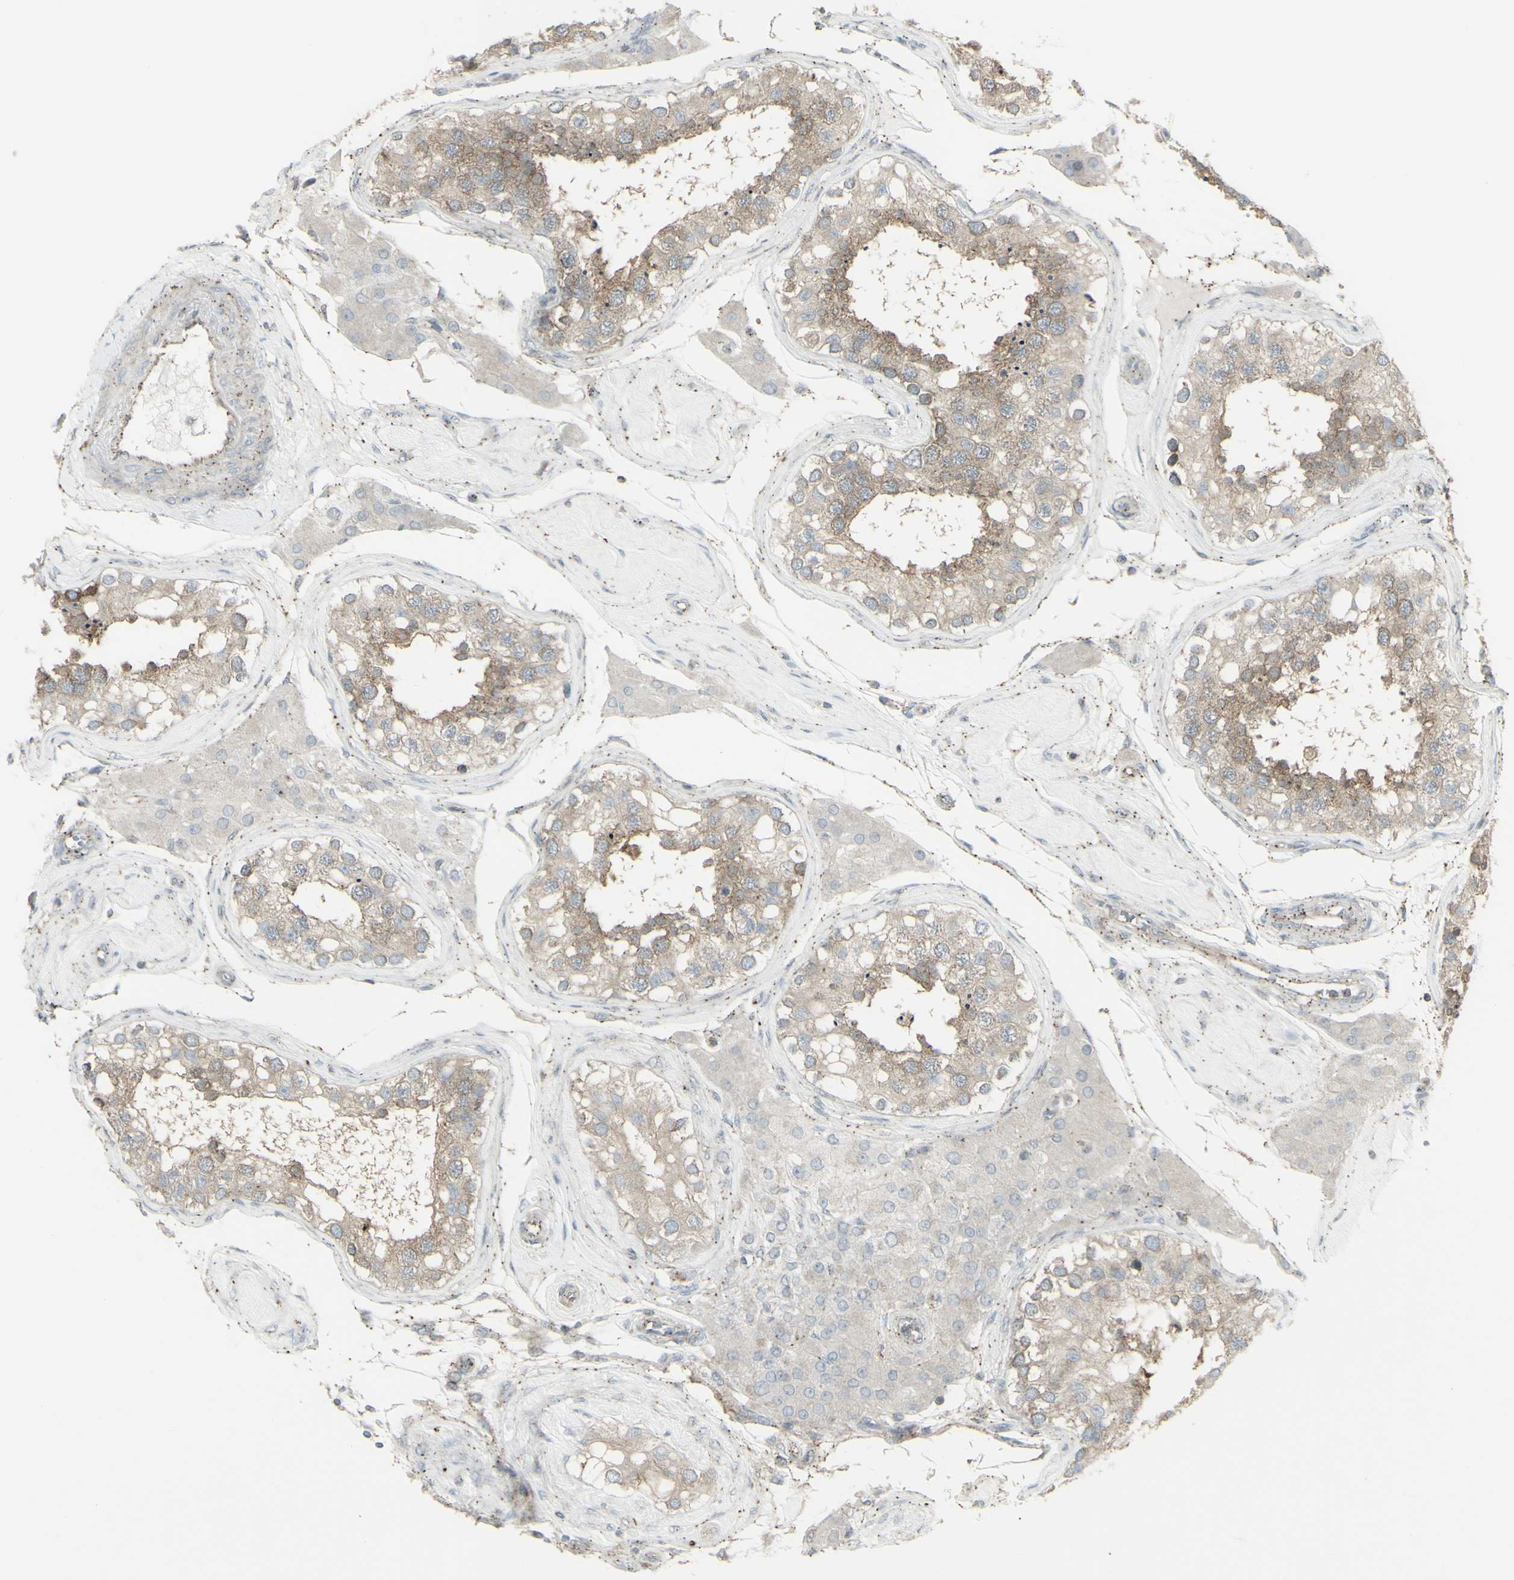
{"staining": {"intensity": "moderate", "quantity": ">75%", "location": "cytoplasmic/membranous"}, "tissue": "testis", "cell_type": "Cells in seminiferous ducts", "image_type": "normal", "snomed": [{"axis": "morphology", "description": "Normal tissue, NOS"}, {"axis": "topography", "description": "Testis"}], "caption": "A high-resolution image shows IHC staining of normal testis, which reveals moderate cytoplasmic/membranous positivity in about >75% of cells in seminiferous ducts.", "gene": "GALNT6", "patient": {"sex": "male", "age": 68}}